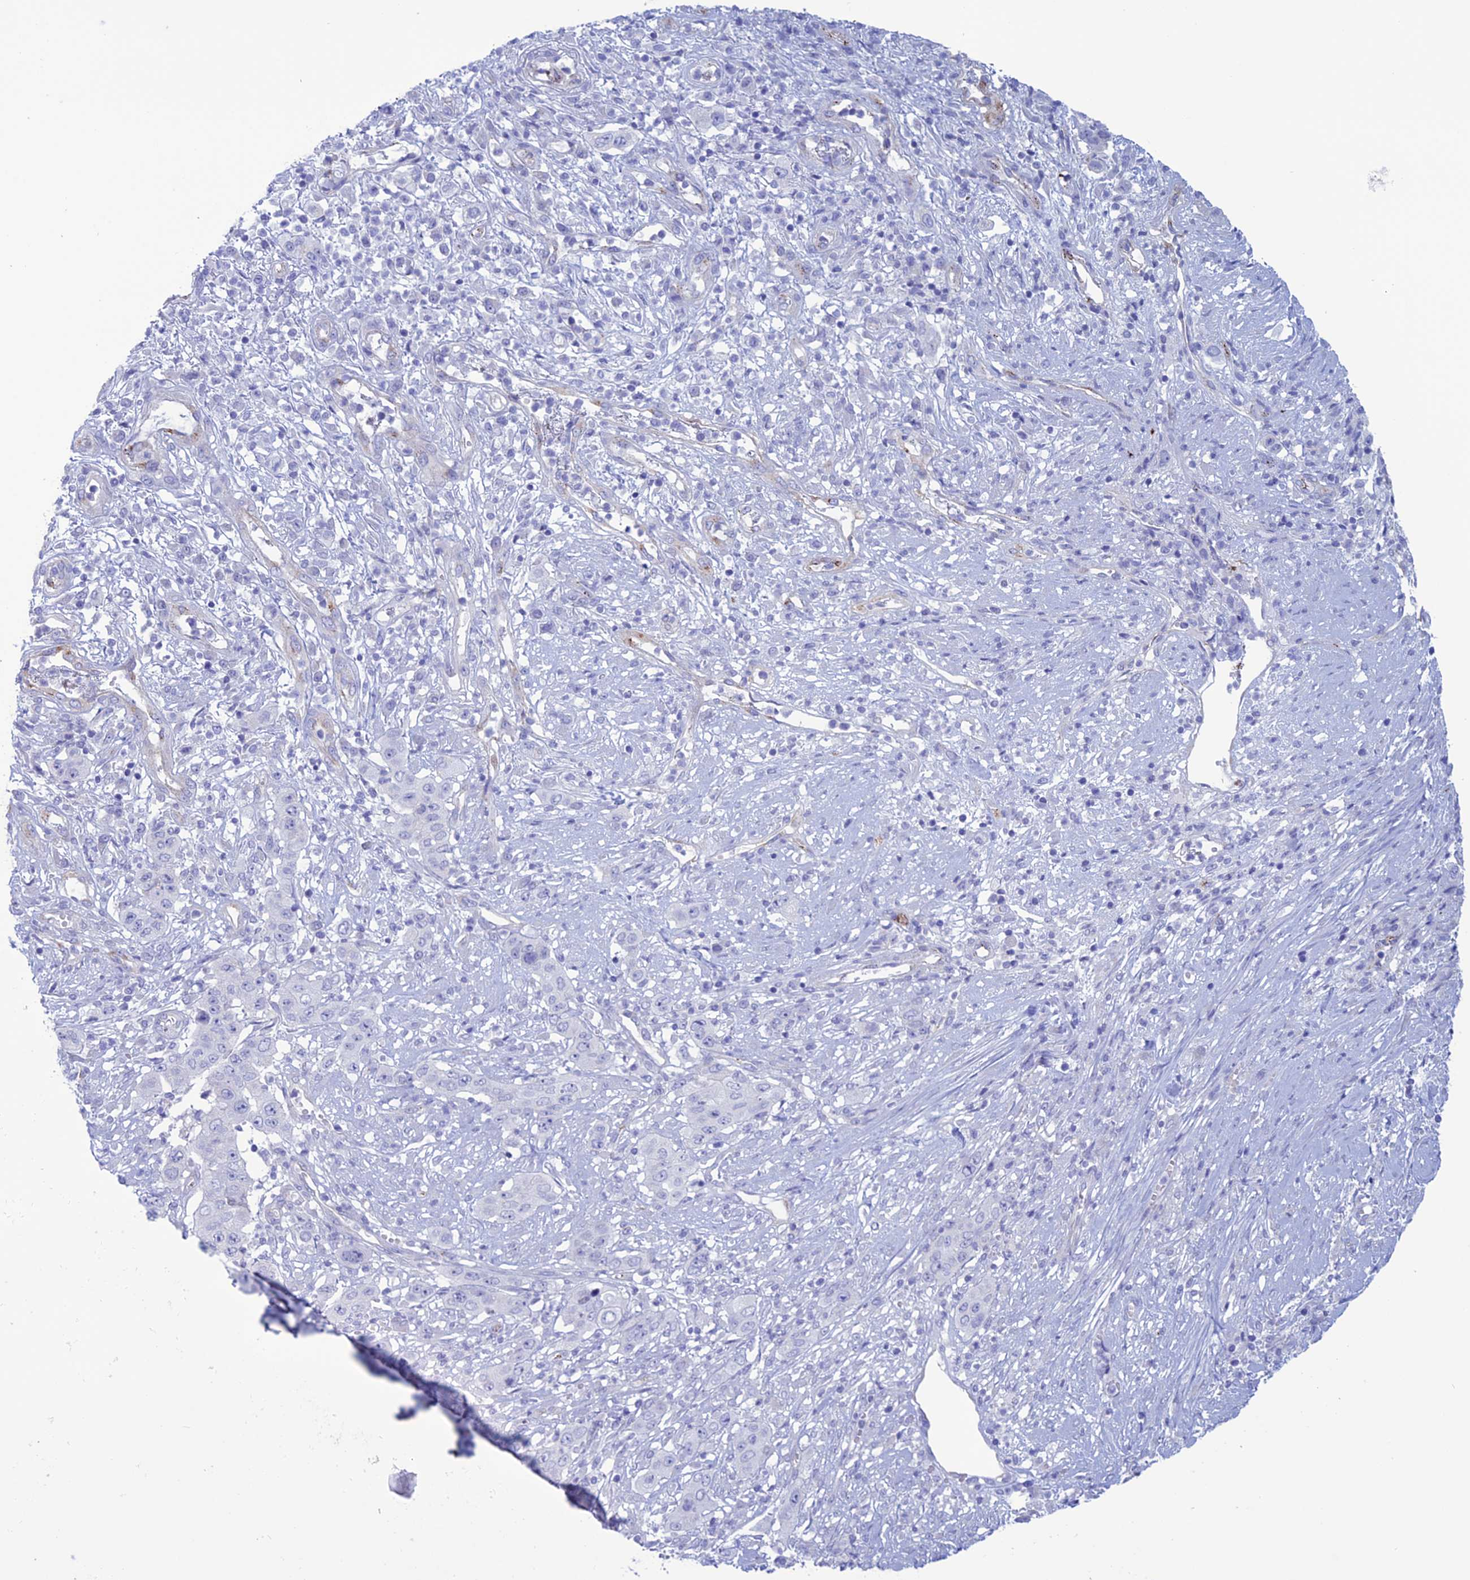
{"staining": {"intensity": "negative", "quantity": "none", "location": "none"}, "tissue": "stomach cancer", "cell_type": "Tumor cells", "image_type": "cancer", "snomed": [{"axis": "morphology", "description": "Adenocarcinoma, NOS"}, {"axis": "topography", "description": "Stomach, upper"}], "caption": "Adenocarcinoma (stomach) stained for a protein using IHC reveals no positivity tumor cells.", "gene": "CDC42EP5", "patient": {"sex": "male", "age": 62}}